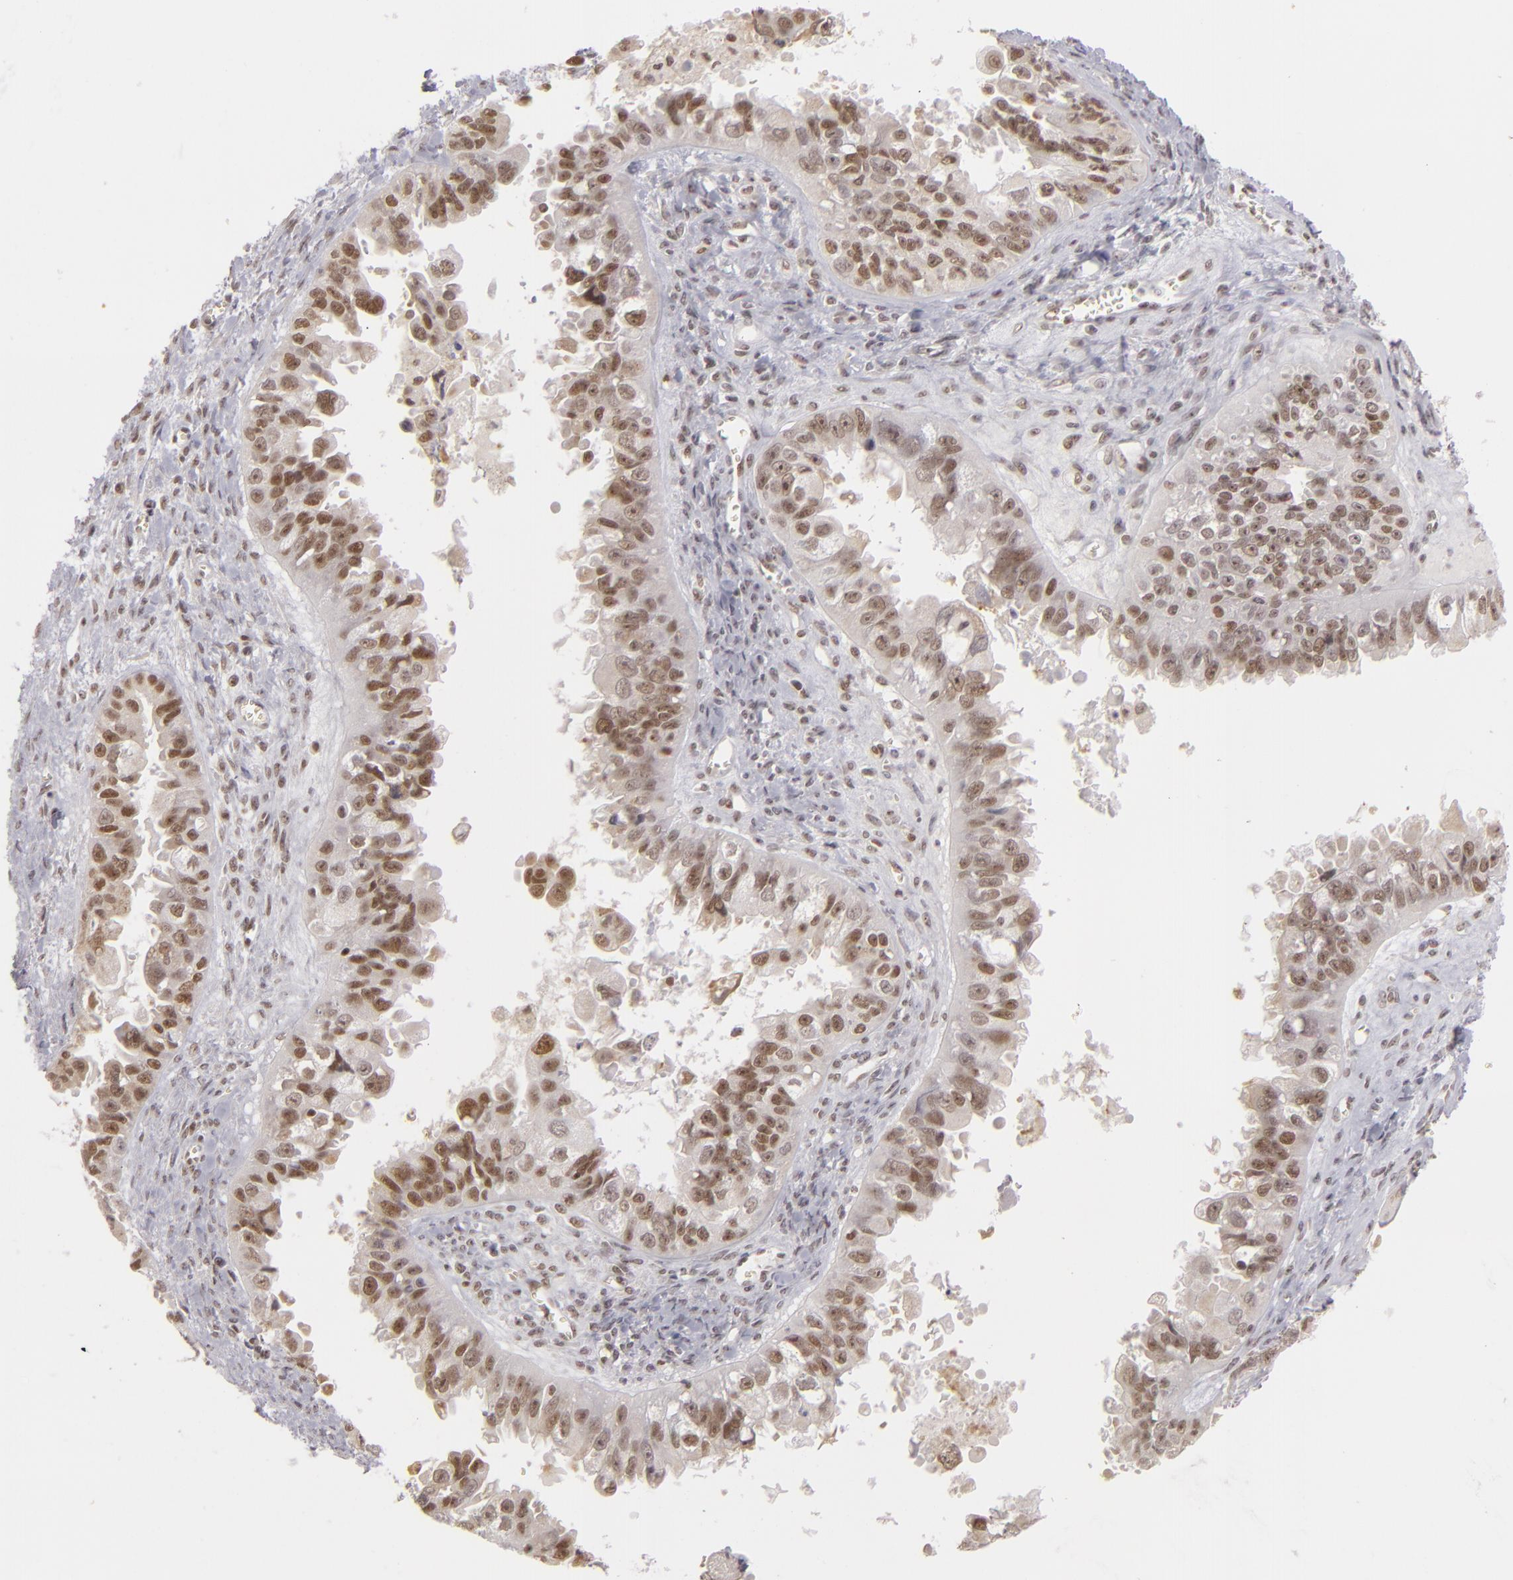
{"staining": {"intensity": "moderate", "quantity": ">75%", "location": "nuclear"}, "tissue": "ovarian cancer", "cell_type": "Tumor cells", "image_type": "cancer", "snomed": [{"axis": "morphology", "description": "Carcinoma, endometroid"}, {"axis": "topography", "description": "Ovary"}], "caption": "Protein analysis of ovarian cancer tissue shows moderate nuclear positivity in about >75% of tumor cells.", "gene": "DAXX", "patient": {"sex": "female", "age": 85}}